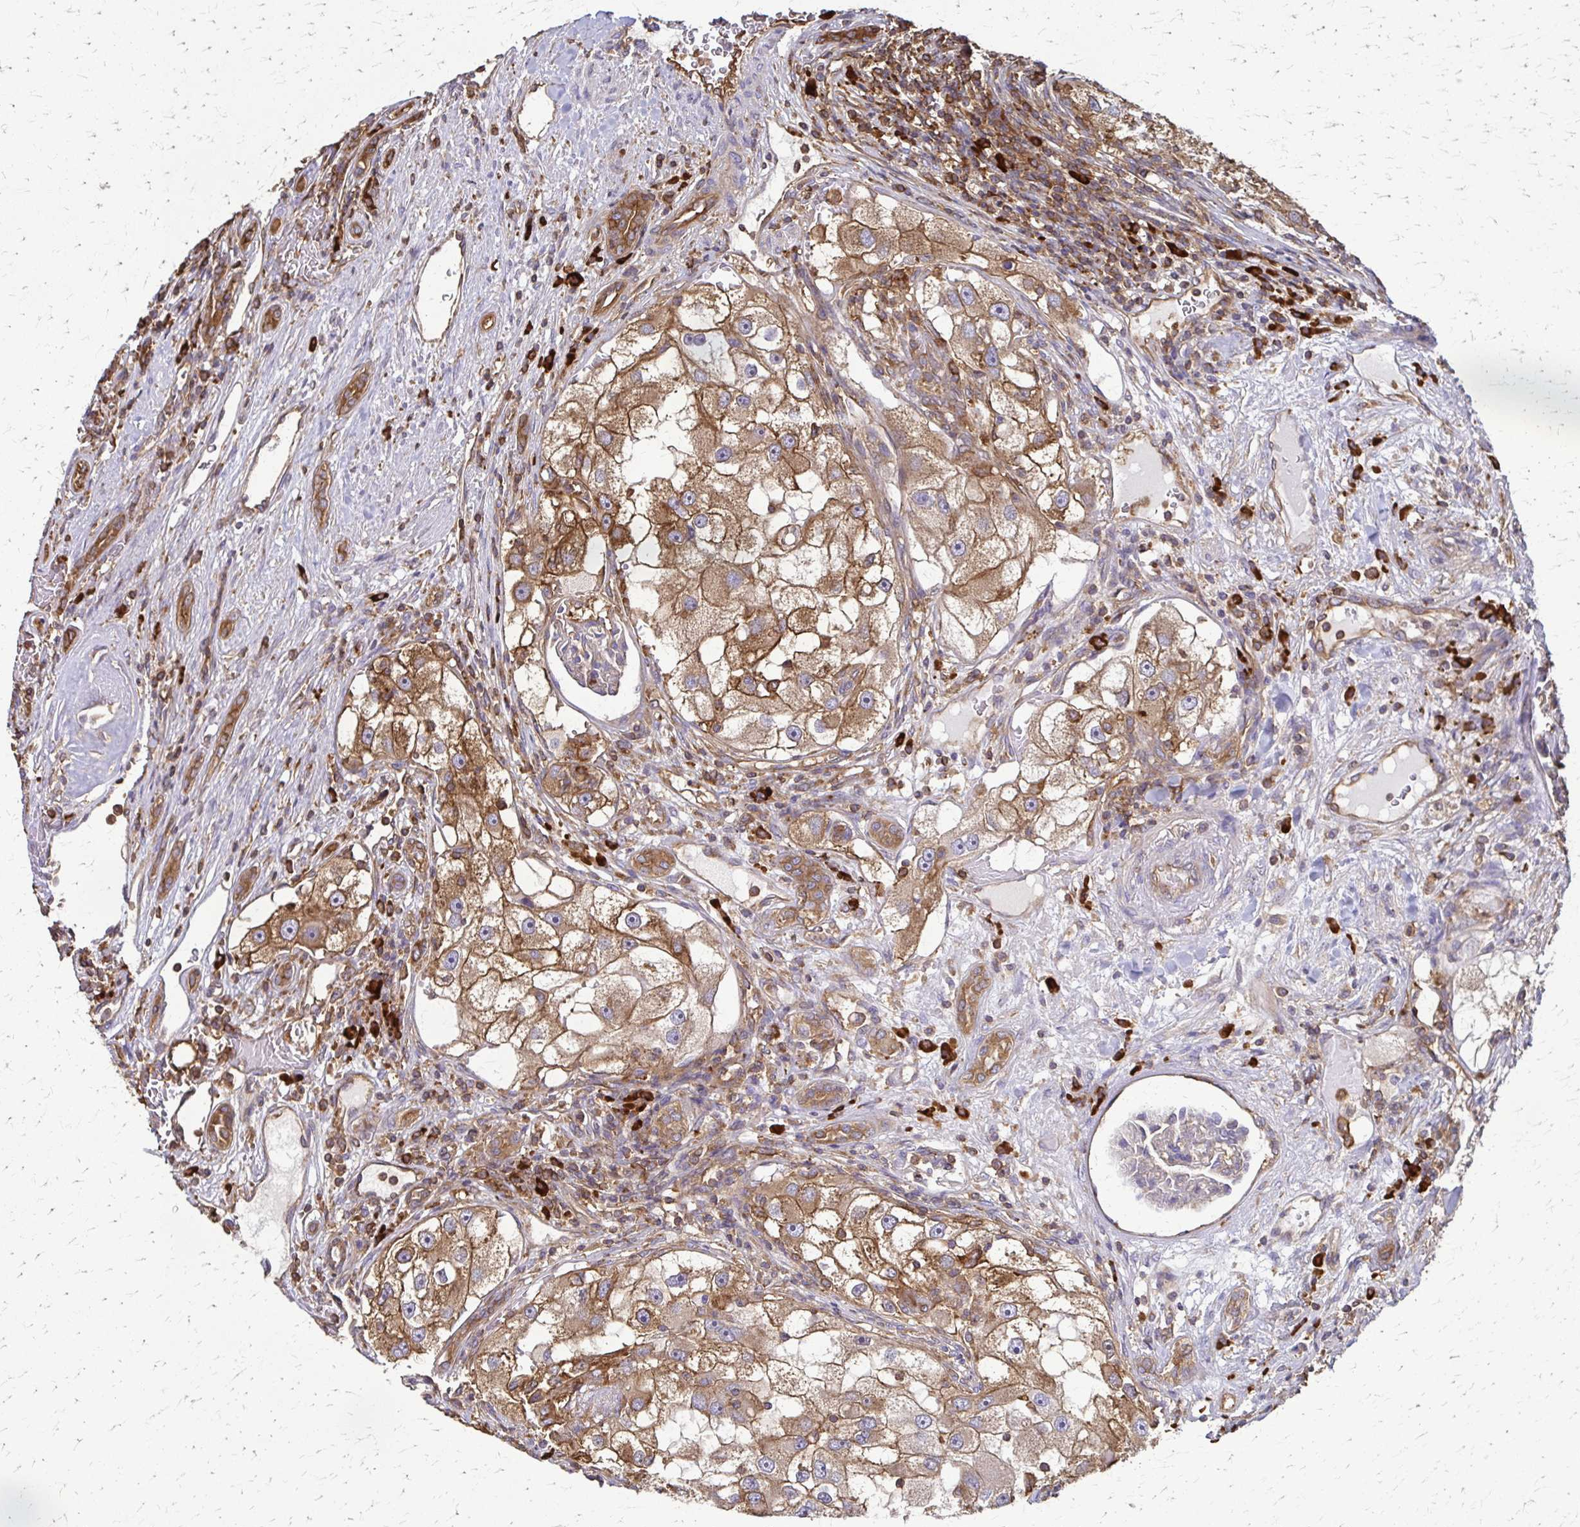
{"staining": {"intensity": "moderate", "quantity": ">75%", "location": "cytoplasmic/membranous"}, "tissue": "renal cancer", "cell_type": "Tumor cells", "image_type": "cancer", "snomed": [{"axis": "morphology", "description": "Adenocarcinoma, NOS"}, {"axis": "topography", "description": "Kidney"}], "caption": "Immunohistochemical staining of renal adenocarcinoma displays medium levels of moderate cytoplasmic/membranous protein staining in approximately >75% of tumor cells.", "gene": "EEF2", "patient": {"sex": "male", "age": 63}}